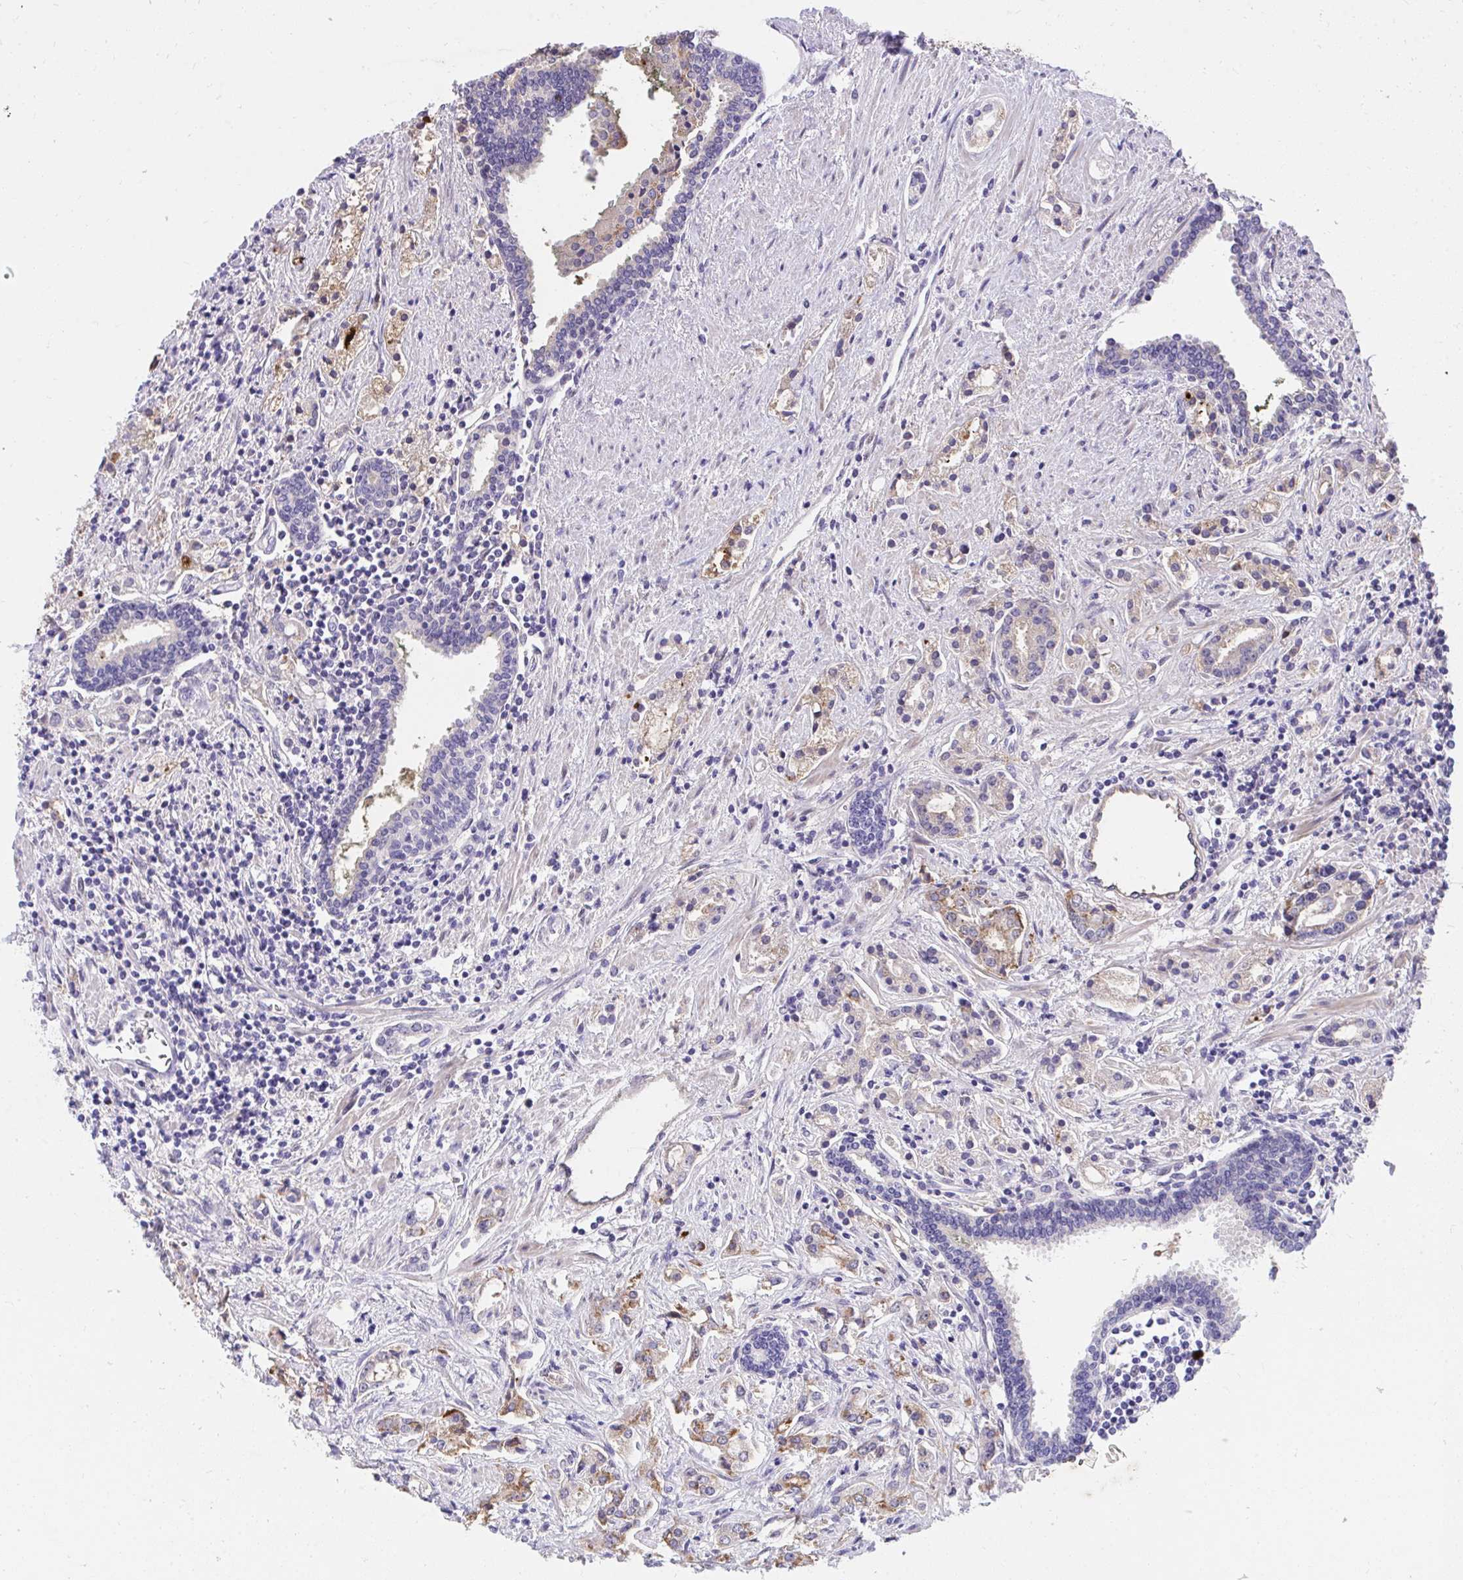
{"staining": {"intensity": "moderate", "quantity": "25%-75%", "location": "cytoplasmic/membranous"}, "tissue": "prostate cancer", "cell_type": "Tumor cells", "image_type": "cancer", "snomed": [{"axis": "morphology", "description": "Adenocarcinoma, Medium grade"}, {"axis": "topography", "description": "Prostate"}], "caption": "Prostate cancer stained with a protein marker demonstrates moderate staining in tumor cells.", "gene": "KLK1", "patient": {"sex": "male", "age": 57}}